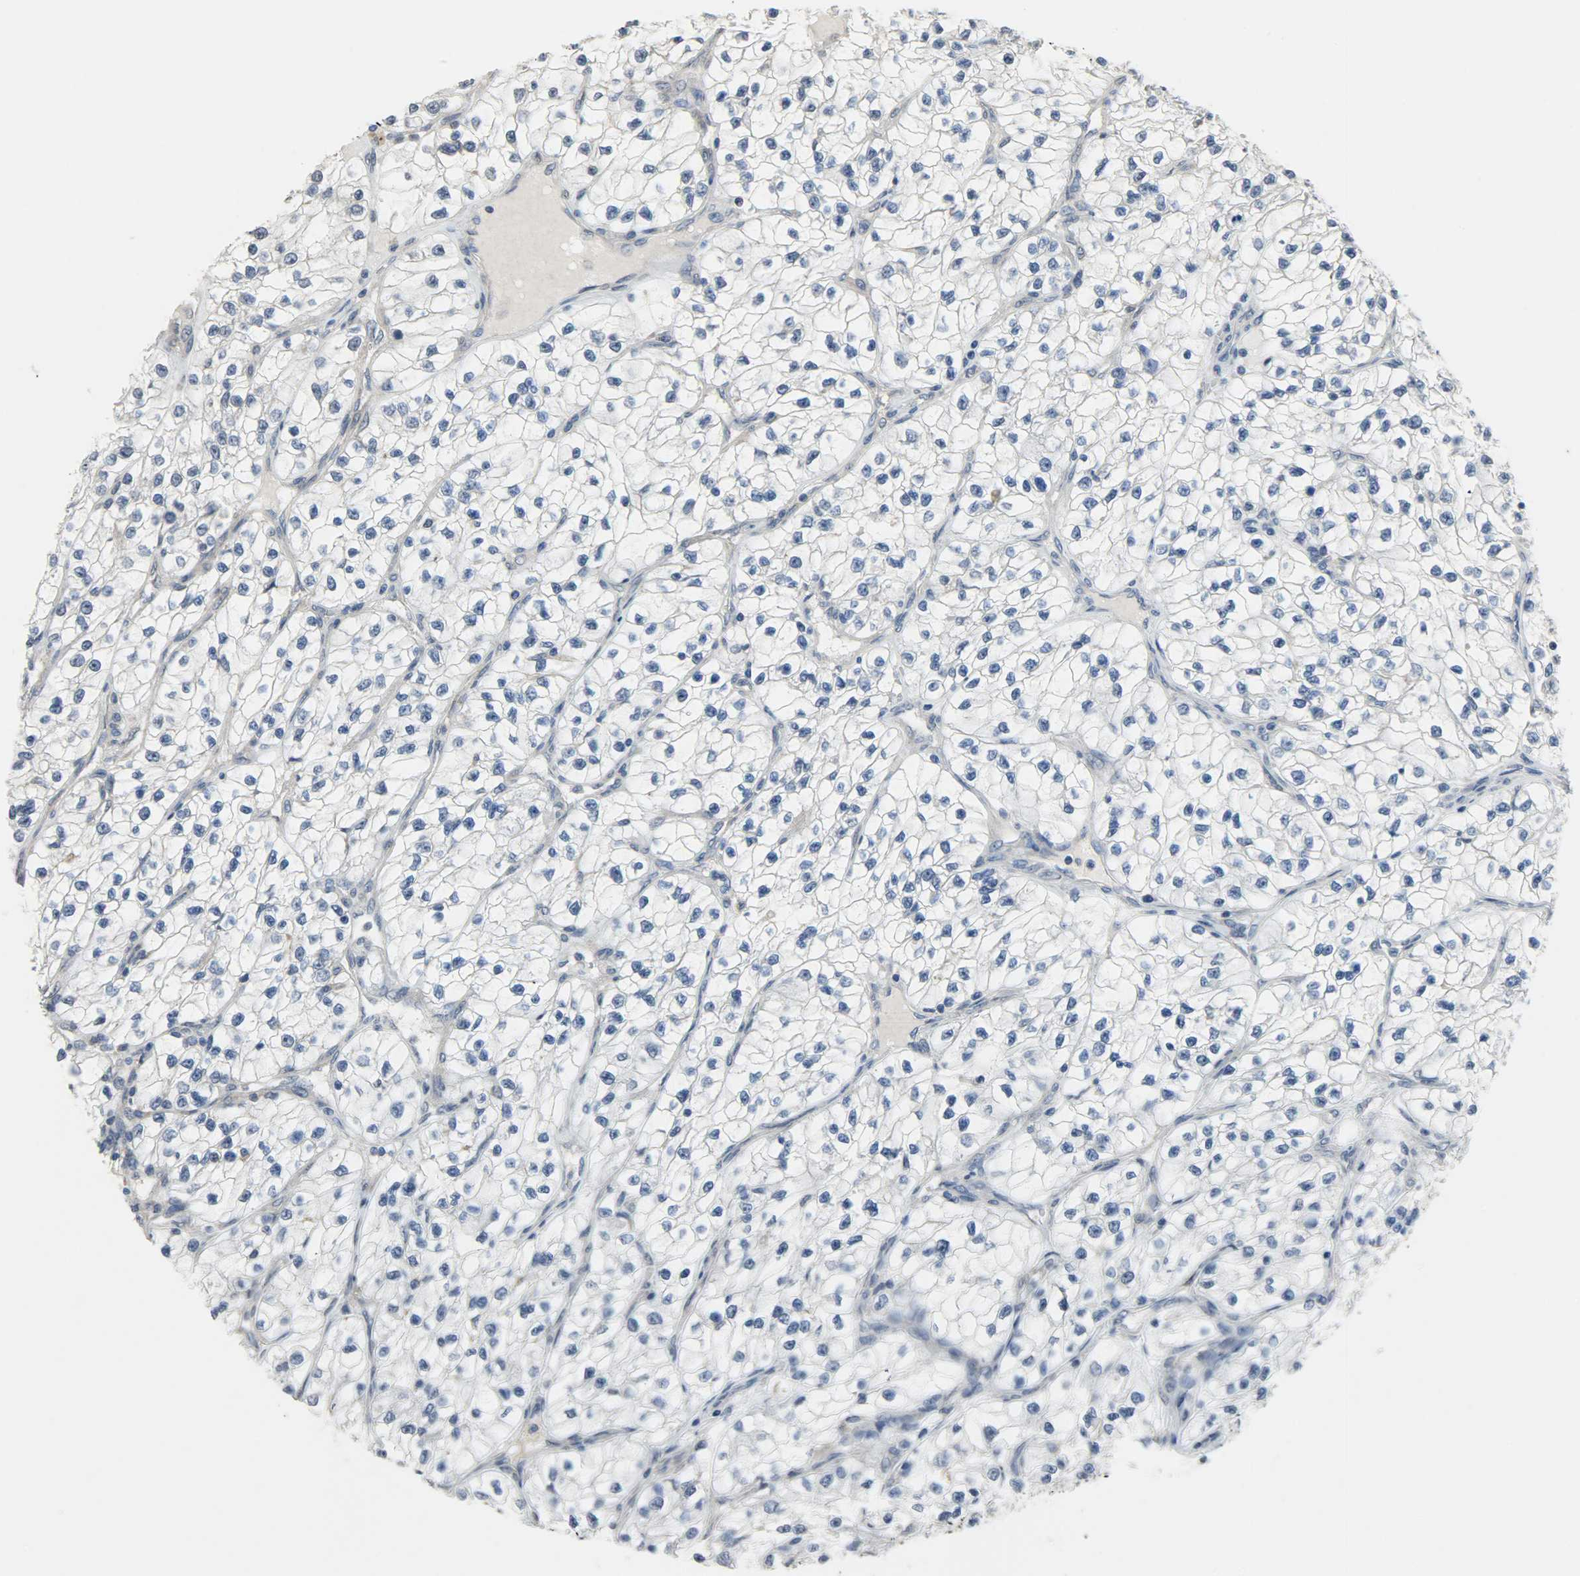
{"staining": {"intensity": "negative", "quantity": "none", "location": "none"}, "tissue": "renal cancer", "cell_type": "Tumor cells", "image_type": "cancer", "snomed": [{"axis": "morphology", "description": "Adenocarcinoma, NOS"}, {"axis": "topography", "description": "Kidney"}], "caption": "High magnification brightfield microscopy of renal cancer (adenocarcinoma) stained with DAB (brown) and counterstained with hematoxylin (blue): tumor cells show no significant expression.", "gene": "TRIM21", "patient": {"sex": "female", "age": 57}}